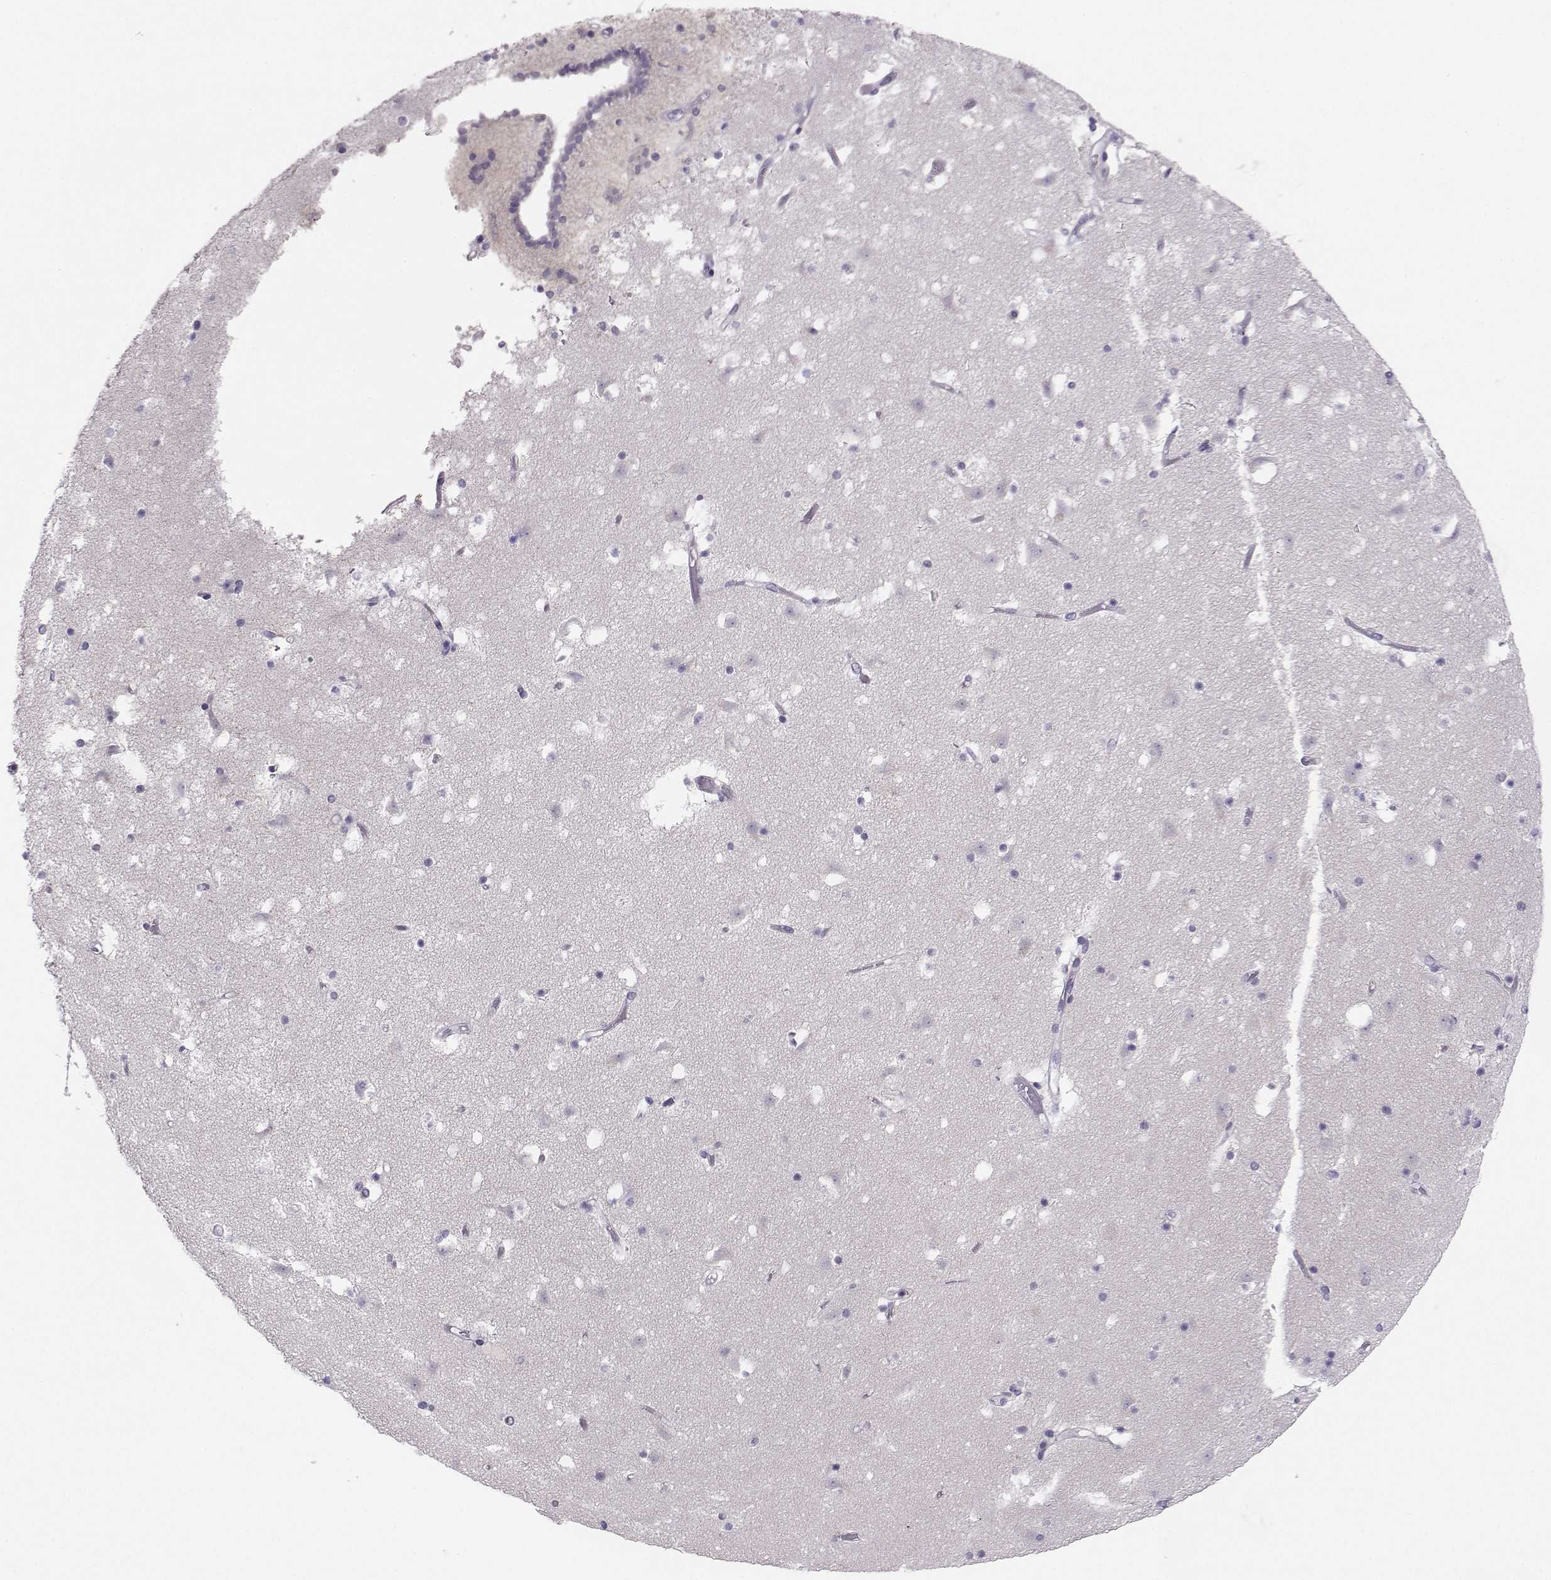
{"staining": {"intensity": "negative", "quantity": "none", "location": "none"}, "tissue": "caudate", "cell_type": "Glial cells", "image_type": "normal", "snomed": [{"axis": "morphology", "description": "Normal tissue, NOS"}, {"axis": "topography", "description": "Lateral ventricle wall"}], "caption": "High magnification brightfield microscopy of benign caudate stained with DAB (brown) and counterstained with hematoxylin (blue): glial cells show no significant staining. (Immunohistochemistry, brightfield microscopy, high magnification).", "gene": "MROH7", "patient": {"sex": "female", "age": 42}}